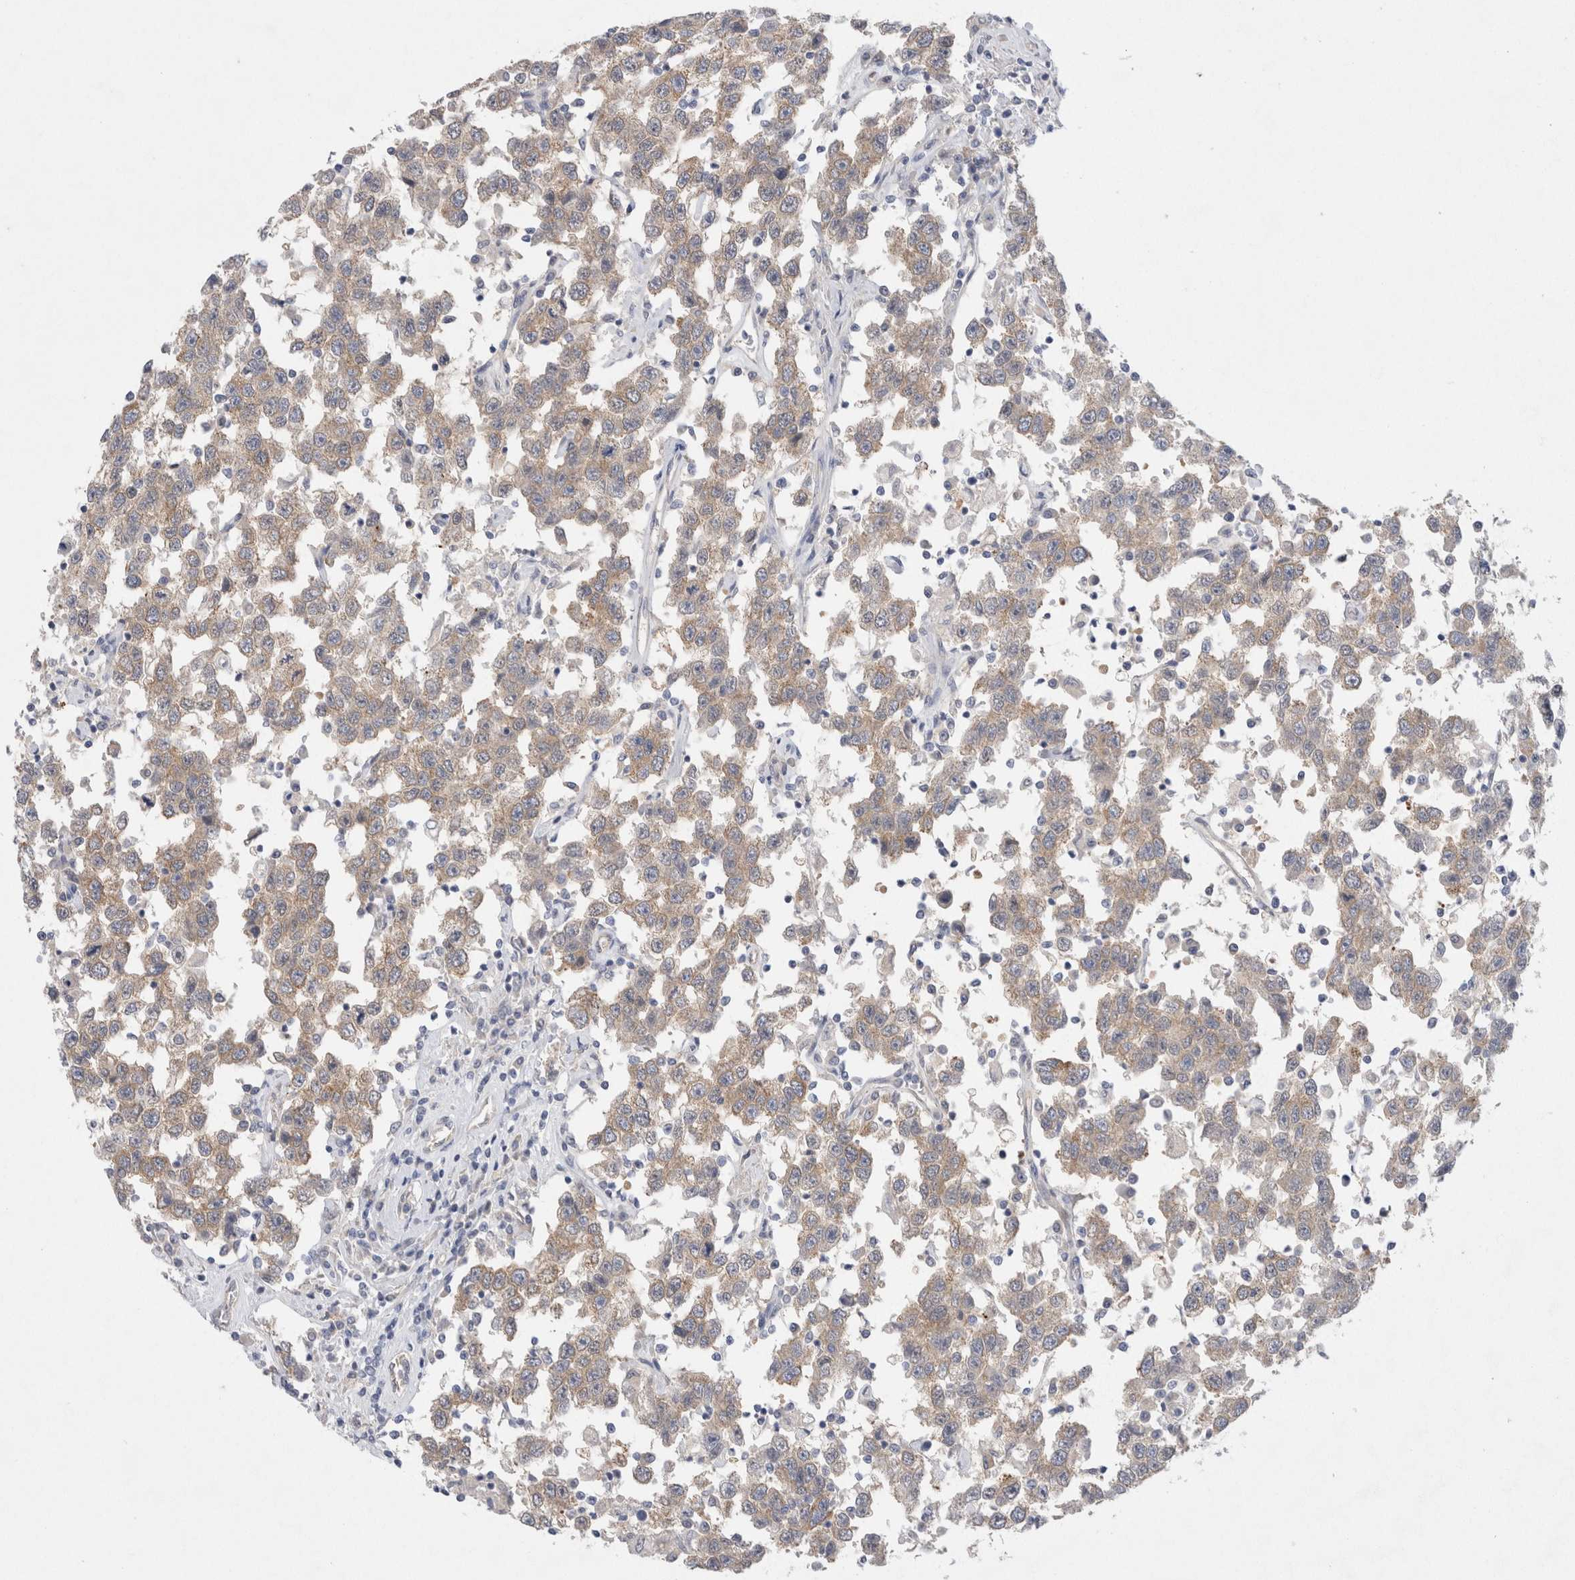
{"staining": {"intensity": "weak", "quantity": ">75%", "location": "cytoplasmic/membranous"}, "tissue": "testis cancer", "cell_type": "Tumor cells", "image_type": "cancer", "snomed": [{"axis": "morphology", "description": "Seminoma, NOS"}, {"axis": "topography", "description": "Testis"}], "caption": "High-power microscopy captured an immunohistochemistry histopathology image of seminoma (testis), revealing weak cytoplasmic/membranous expression in approximately >75% of tumor cells.", "gene": "WIPF2", "patient": {"sex": "male", "age": 41}}